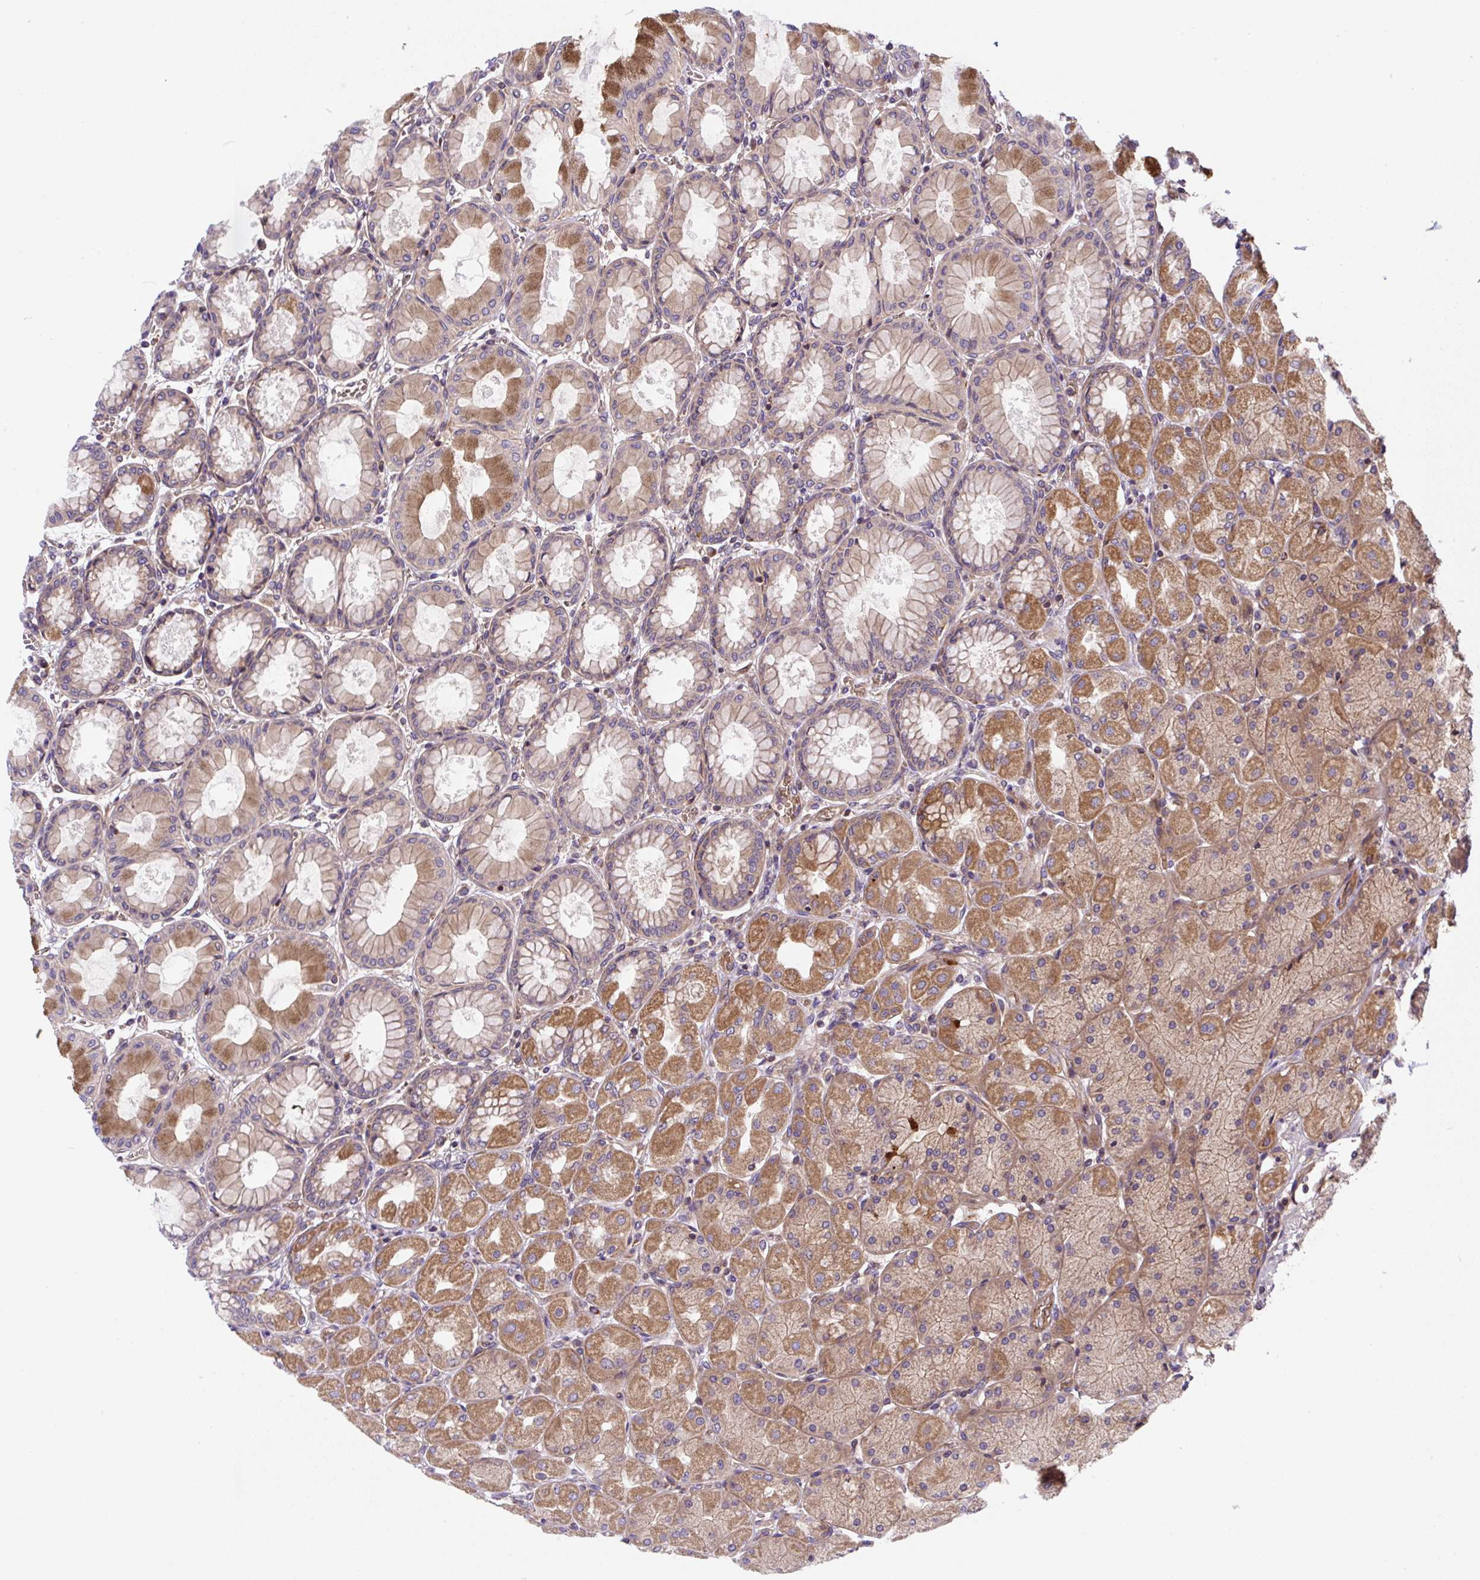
{"staining": {"intensity": "moderate", "quantity": ">75%", "location": "cytoplasmic/membranous"}, "tissue": "stomach", "cell_type": "Glandular cells", "image_type": "normal", "snomed": [{"axis": "morphology", "description": "Normal tissue, NOS"}, {"axis": "topography", "description": "Stomach, upper"}], "caption": "This image shows immunohistochemistry staining of normal human stomach, with medium moderate cytoplasmic/membranous staining in approximately >75% of glandular cells.", "gene": "APOBEC3D", "patient": {"sex": "female", "age": 56}}